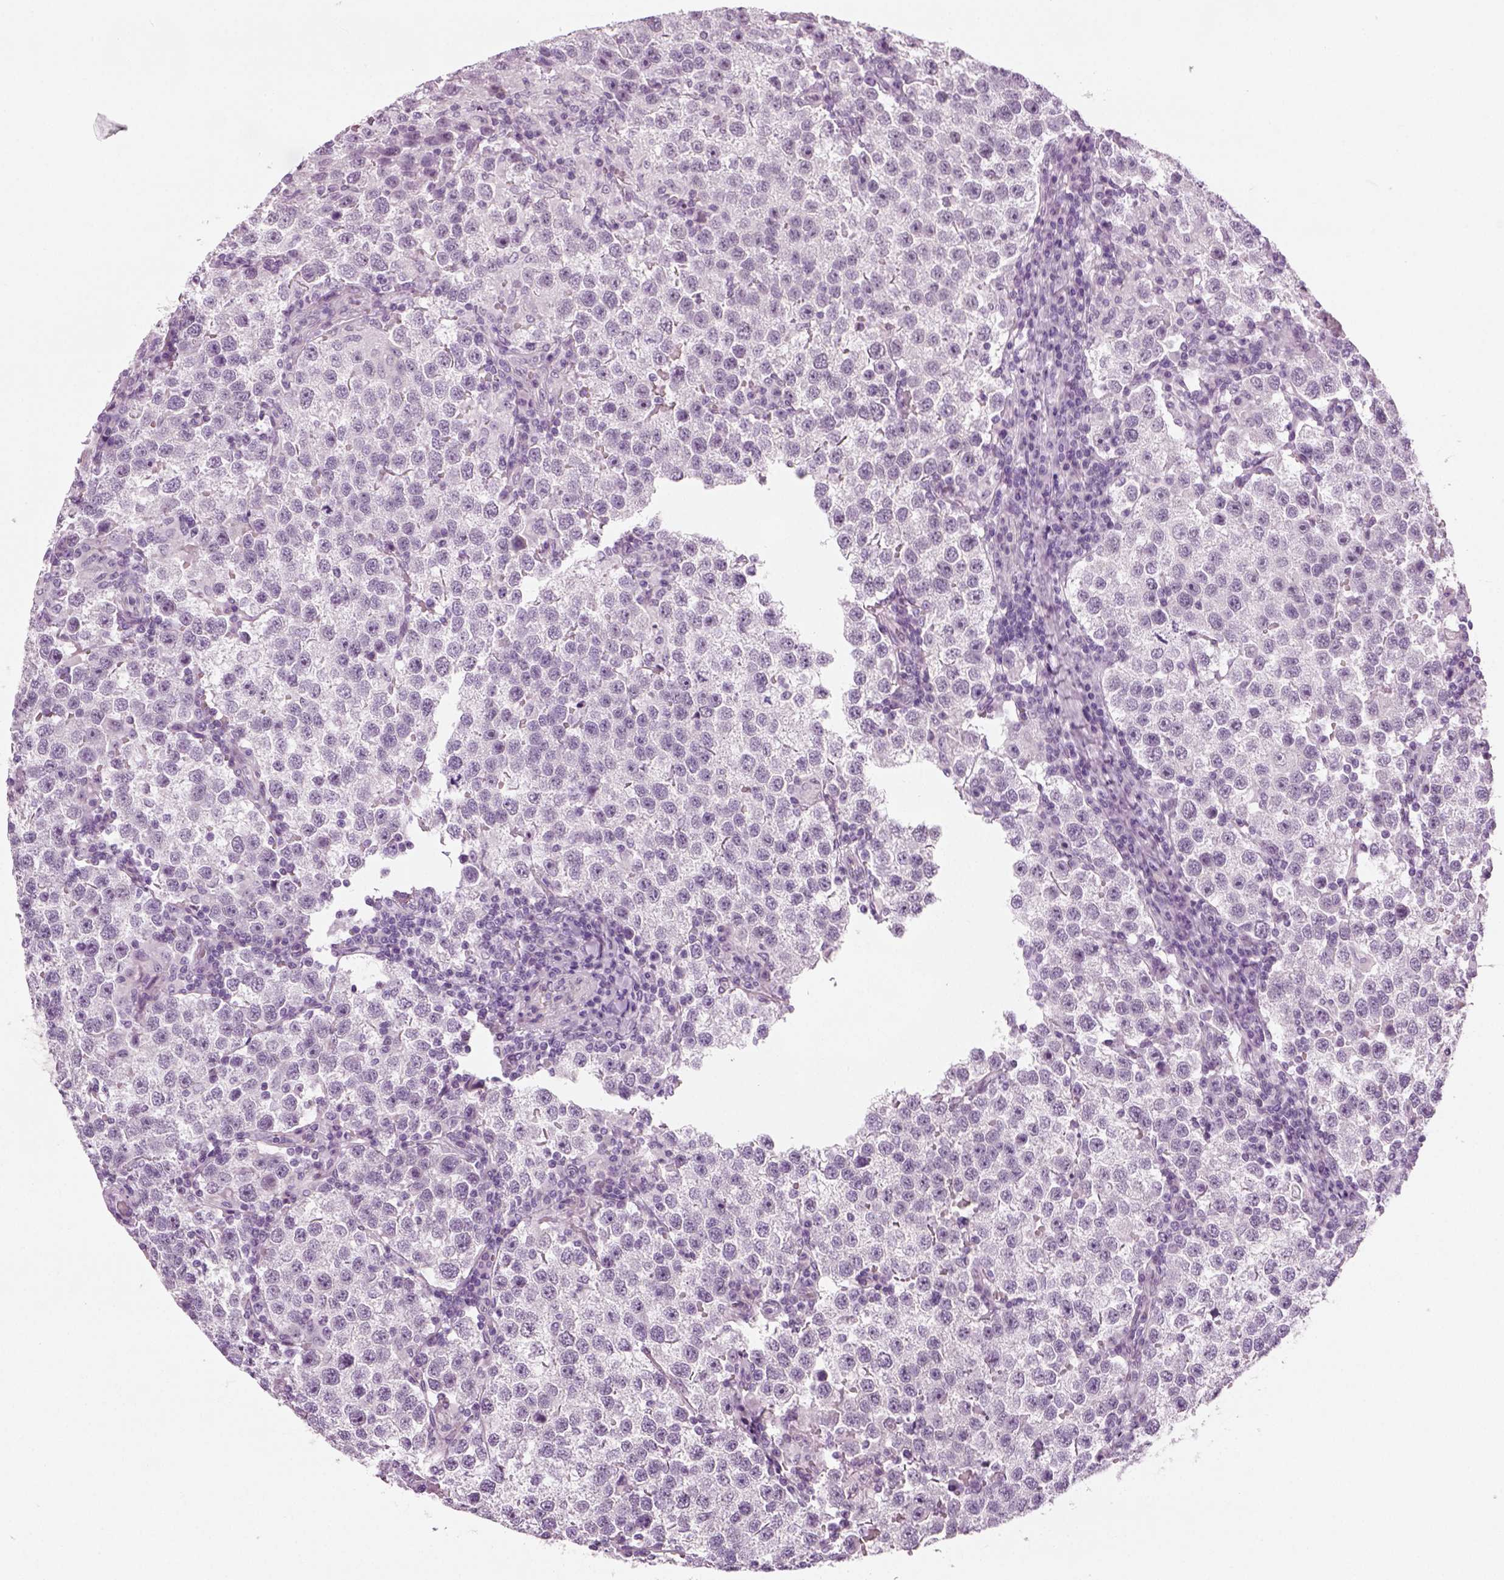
{"staining": {"intensity": "negative", "quantity": "none", "location": "none"}, "tissue": "testis cancer", "cell_type": "Tumor cells", "image_type": "cancer", "snomed": [{"axis": "morphology", "description": "Seminoma, NOS"}, {"axis": "topography", "description": "Testis"}], "caption": "This is an IHC micrograph of seminoma (testis). There is no staining in tumor cells.", "gene": "SPATA31E1", "patient": {"sex": "male", "age": 37}}